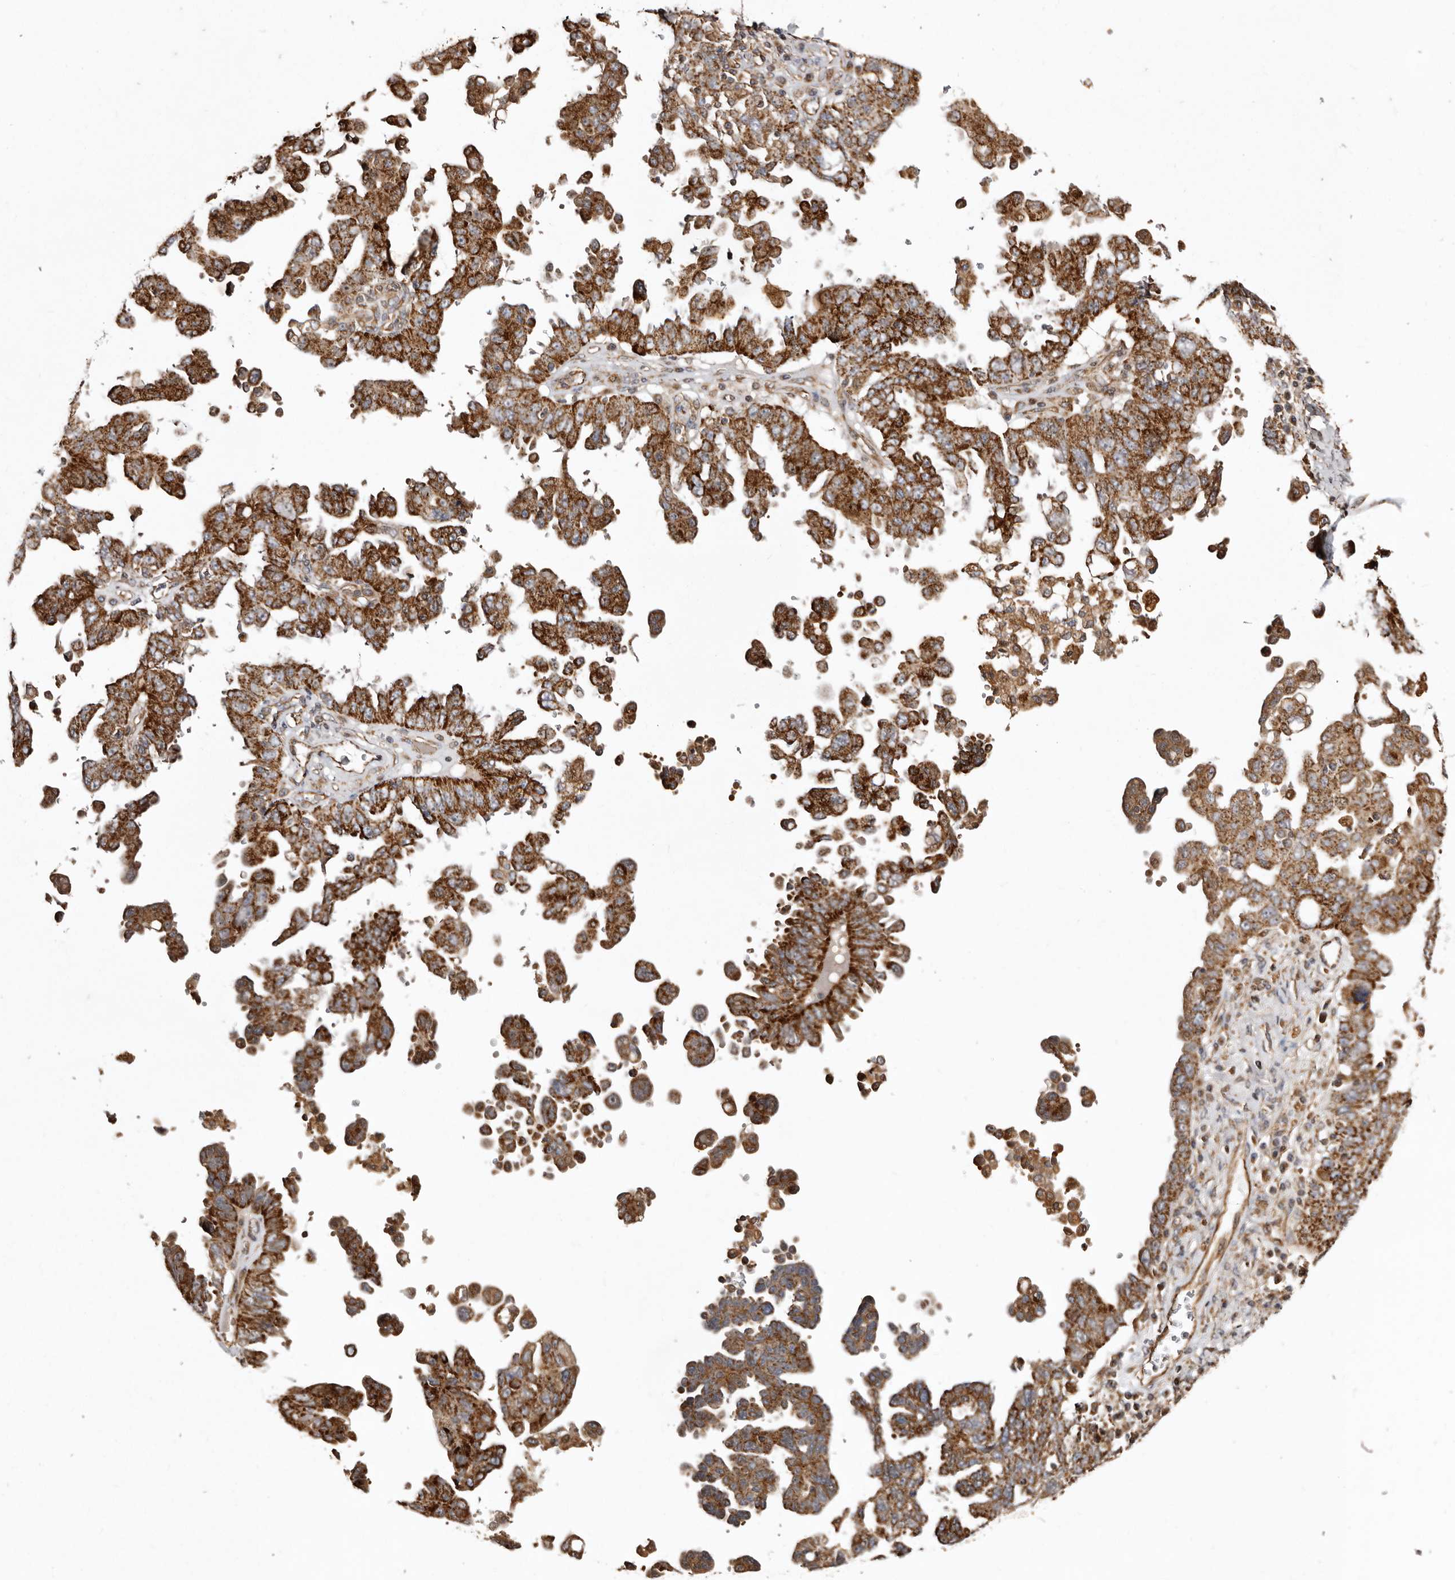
{"staining": {"intensity": "strong", "quantity": ">75%", "location": "cytoplasmic/membranous"}, "tissue": "ovarian cancer", "cell_type": "Tumor cells", "image_type": "cancer", "snomed": [{"axis": "morphology", "description": "Carcinoma, endometroid"}, {"axis": "topography", "description": "Ovary"}], "caption": "Ovarian cancer tissue reveals strong cytoplasmic/membranous staining in approximately >75% of tumor cells, visualized by immunohistochemistry.", "gene": "MACC1", "patient": {"sex": "female", "age": 62}}